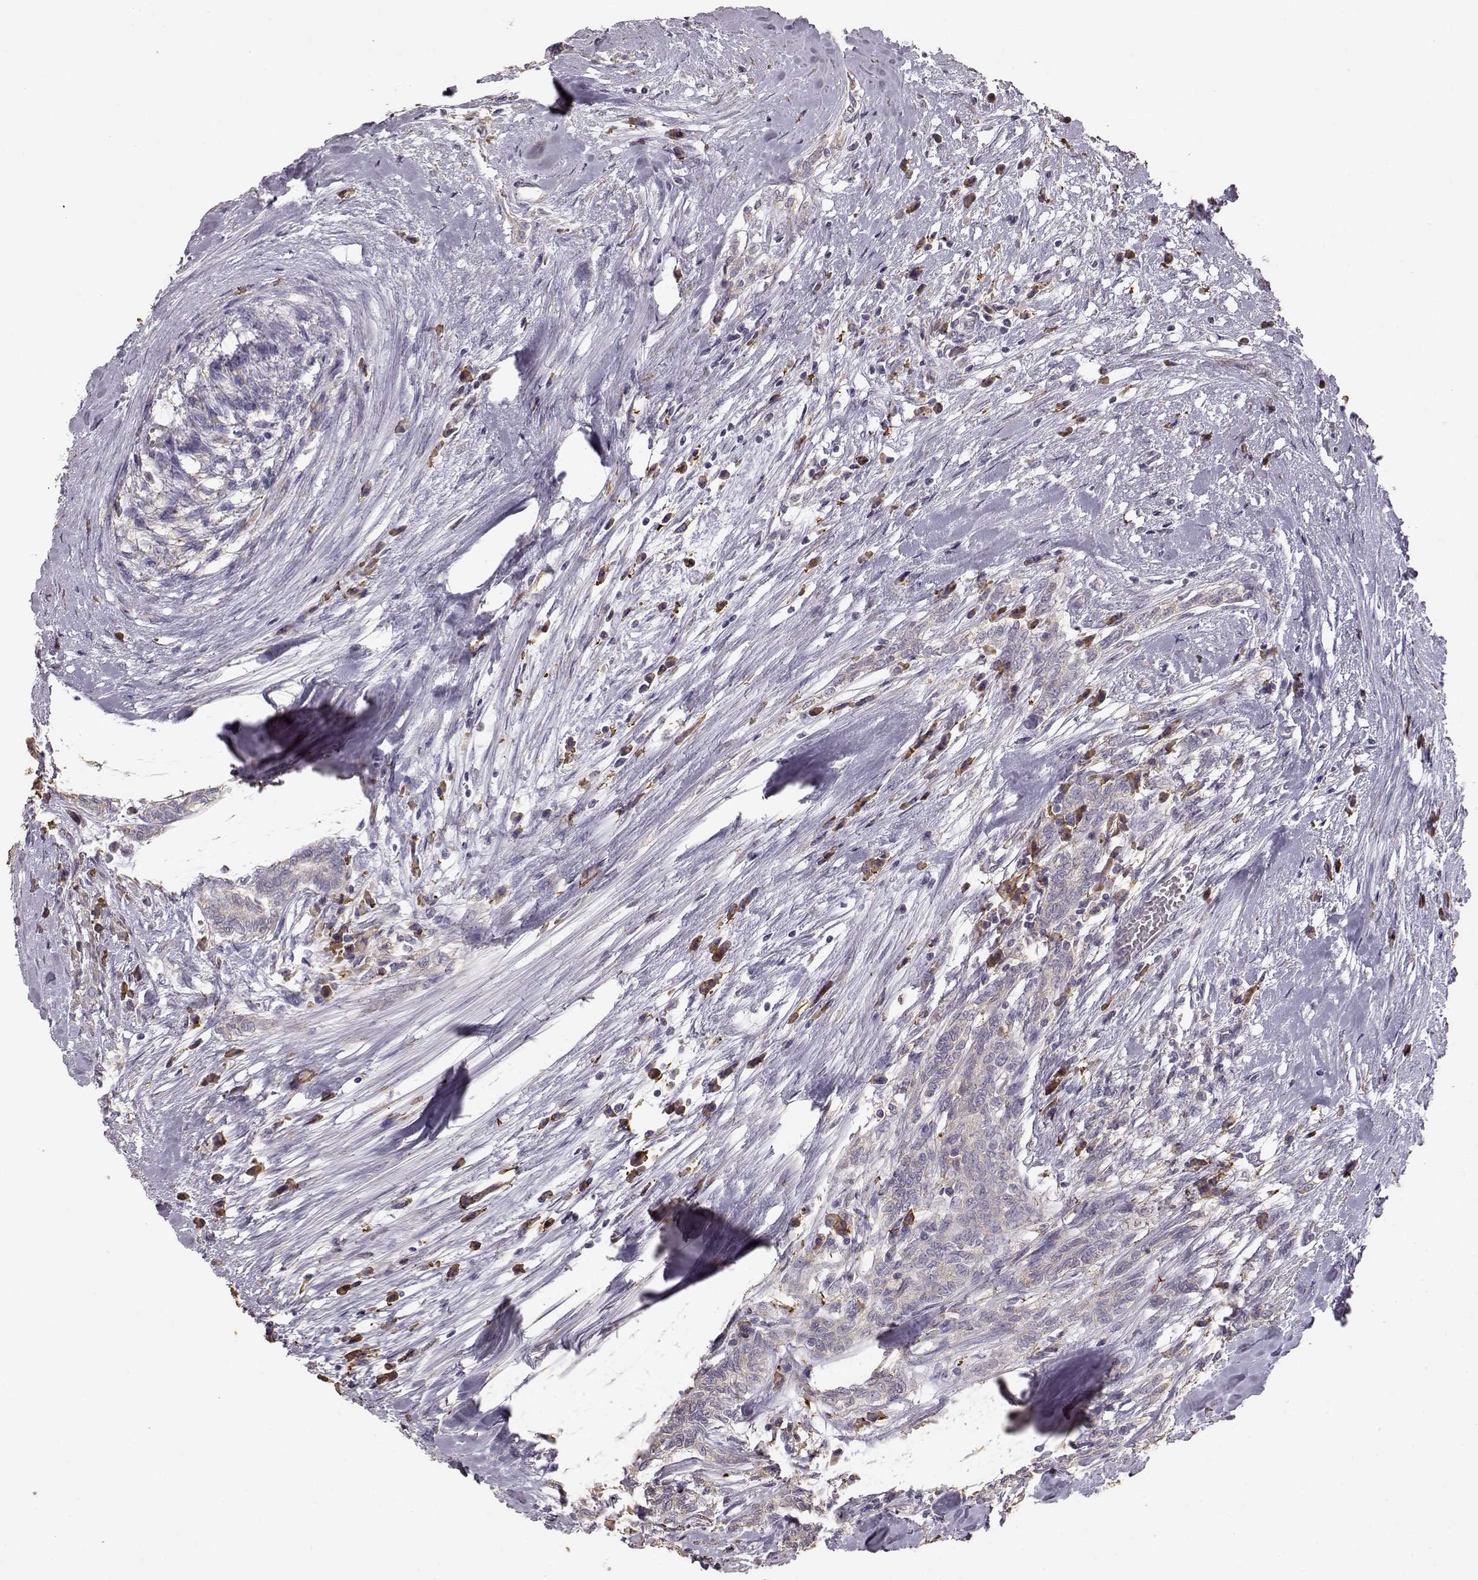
{"staining": {"intensity": "weak", "quantity": "<25%", "location": "cytoplasmic/membranous"}, "tissue": "testis cancer", "cell_type": "Tumor cells", "image_type": "cancer", "snomed": [{"axis": "morphology", "description": "Carcinoma, Embryonal, NOS"}, {"axis": "topography", "description": "Testis"}], "caption": "Tumor cells show no significant expression in testis cancer (embryonal carcinoma).", "gene": "GABRG3", "patient": {"sex": "male", "age": 37}}